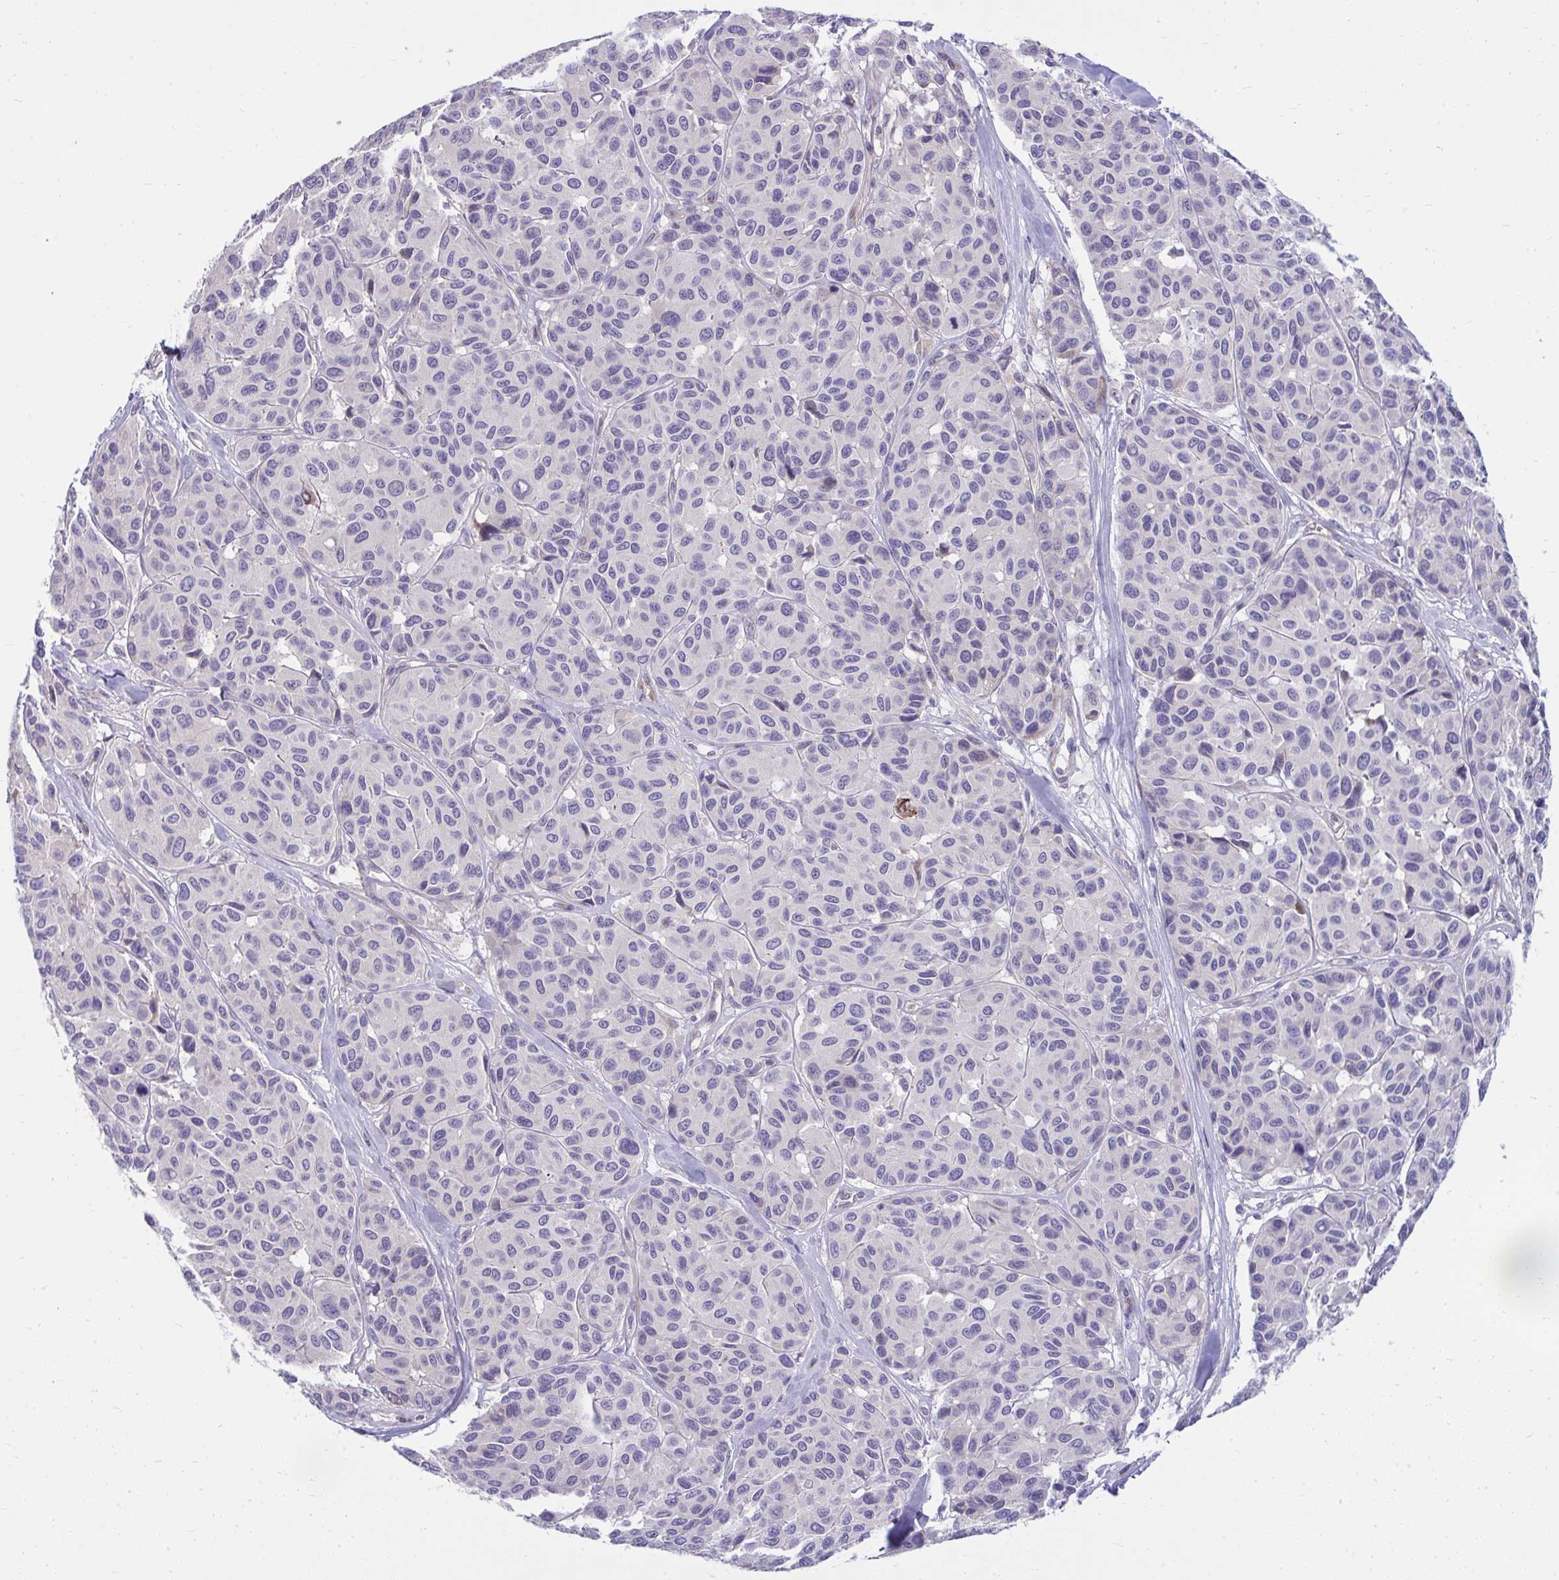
{"staining": {"intensity": "negative", "quantity": "none", "location": "none"}, "tissue": "melanoma", "cell_type": "Tumor cells", "image_type": "cancer", "snomed": [{"axis": "morphology", "description": "Malignant melanoma, NOS"}, {"axis": "topography", "description": "Skin"}], "caption": "Malignant melanoma was stained to show a protein in brown. There is no significant positivity in tumor cells.", "gene": "PIGZ", "patient": {"sex": "female", "age": 66}}